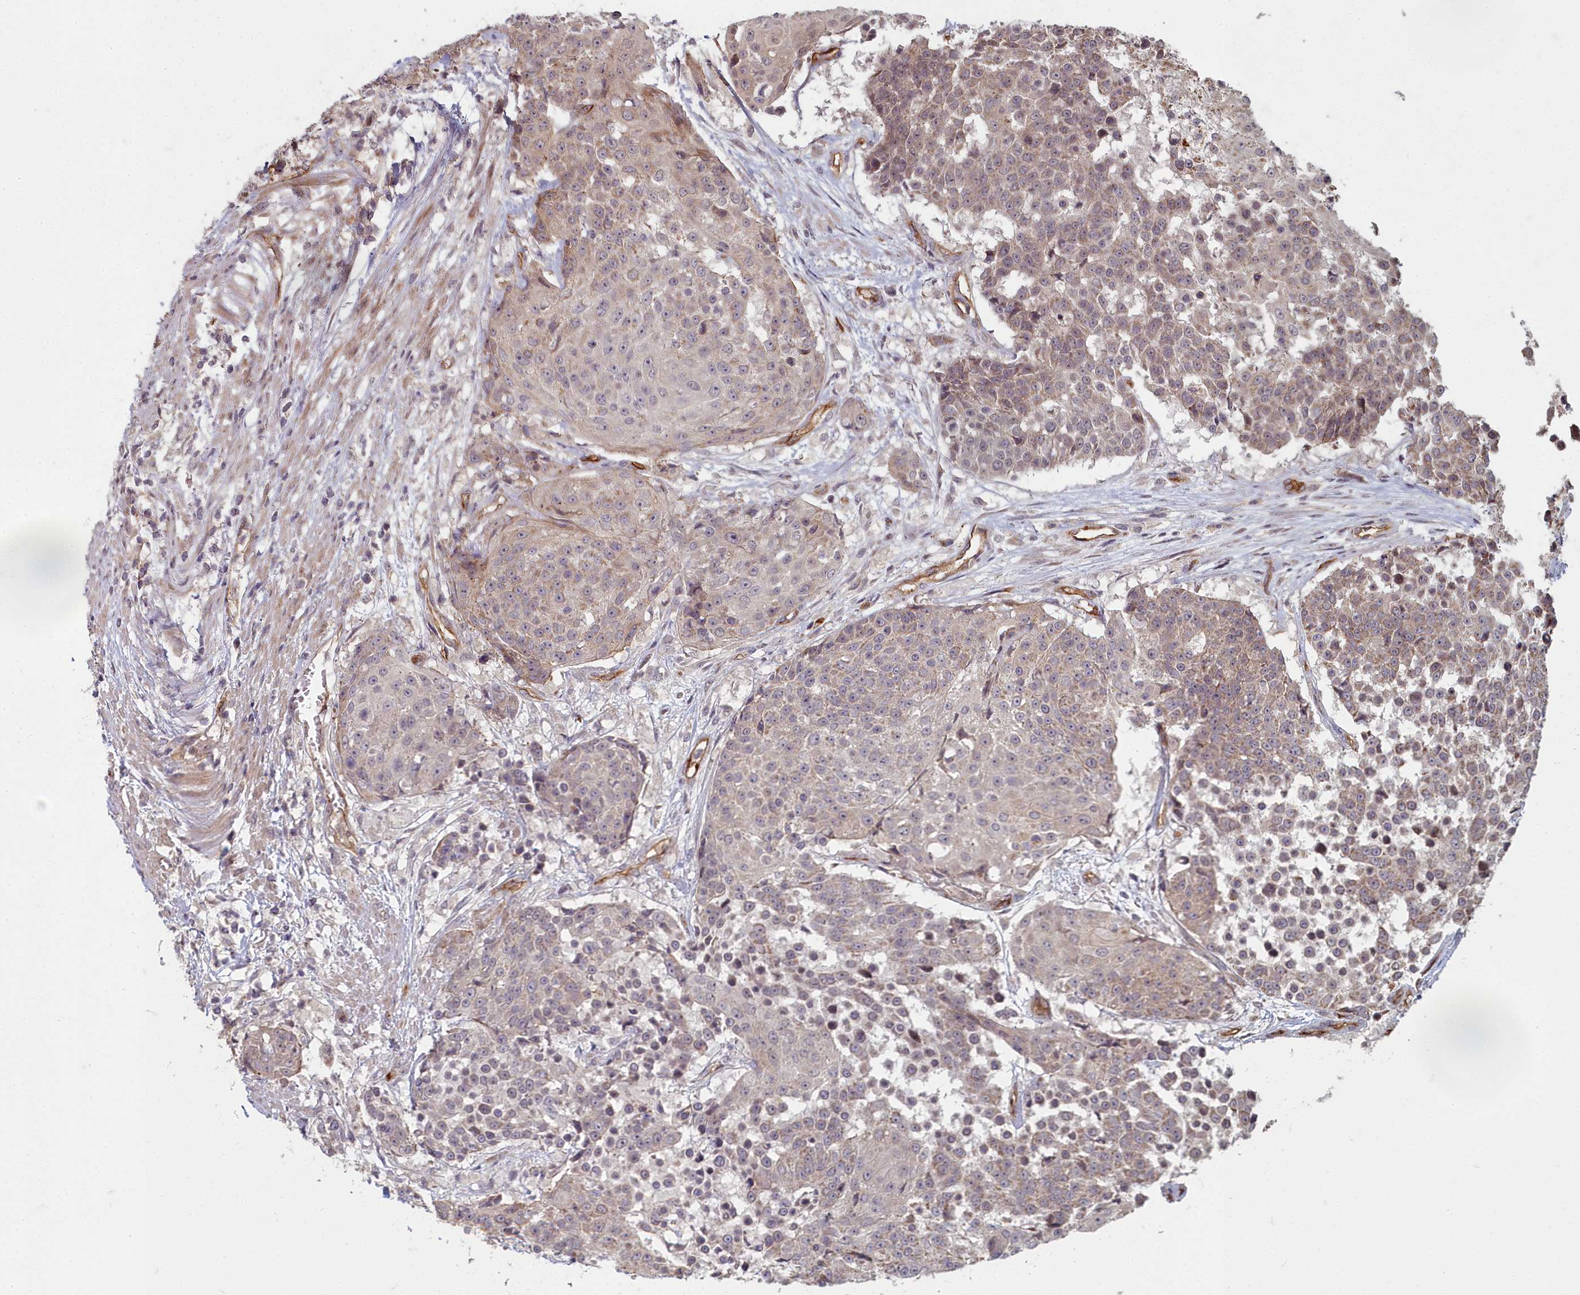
{"staining": {"intensity": "weak", "quantity": "25%-75%", "location": "cytoplasmic/membranous"}, "tissue": "urothelial cancer", "cell_type": "Tumor cells", "image_type": "cancer", "snomed": [{"axis": "morphology", "description": "Urothelial carcinoma, High grade"}, {"axis": "topography", "description": "Urinary bladder"}], "caption": "Approximately 25%-75% of tumor cells in human urothelial cancer demonstrate weak cytoplasmic/membranous protein staining as visualized by brown immunohistochemical staining.", "gene": "TSPYL4", "patient": {"sex": "female", "age": 63}}